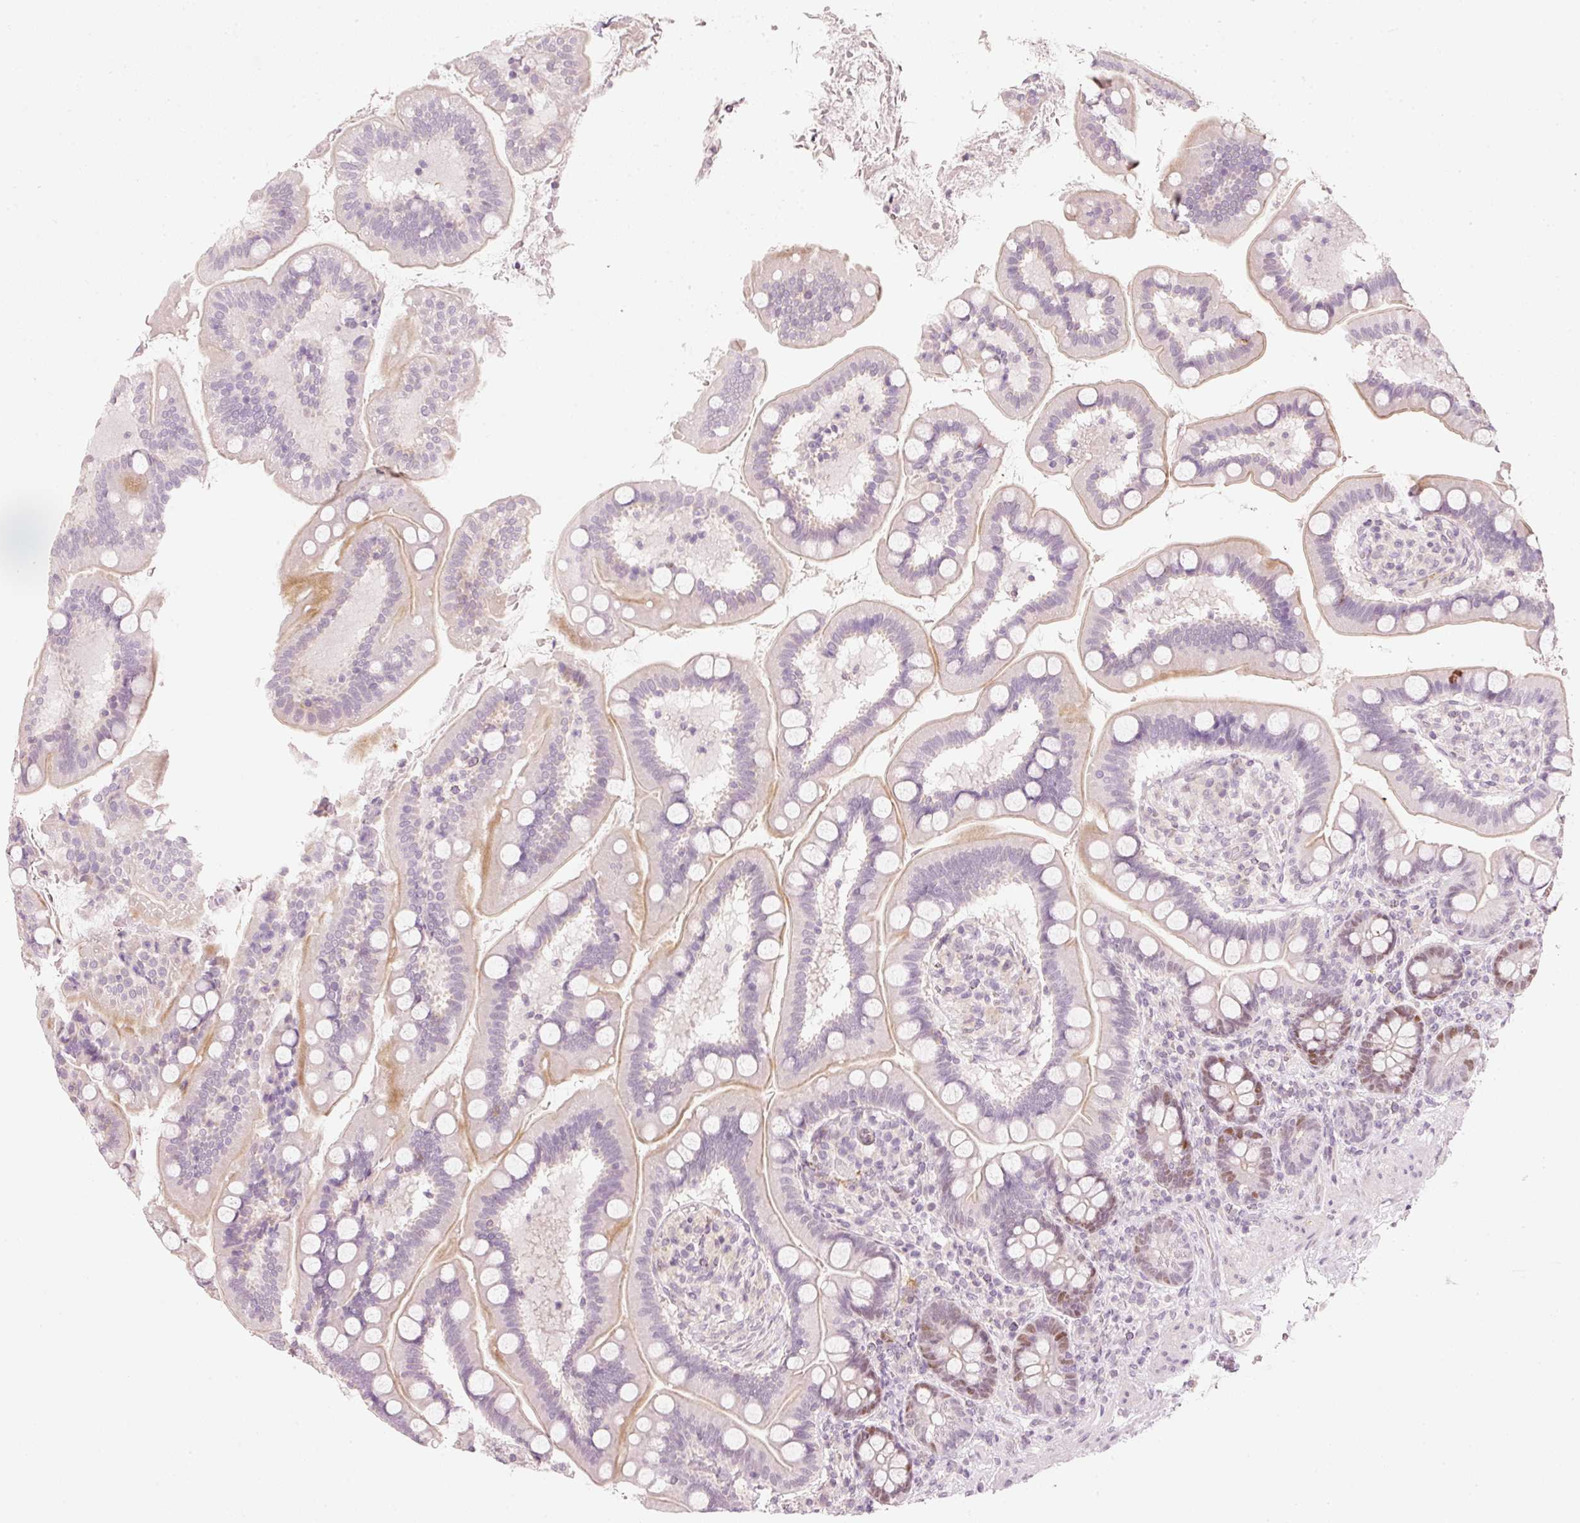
{"staining": {"intensity": "moderate", "quantity": "<25%", "location": "nuclear"}, "tissue": "small intestine", "cell_type": "Glandular cells", "image_type": "normal", "snomed": [{"axis": "morphology", "description": "Normal tissue, NOS"}, {"axis": "topography", "description": "Small intestine"}], "caption": "This is a photomicrograph of IHC staining of normal small intestine, which shows moderate staining in the nuclear of glandular cells.", "gene": "TREX2", "patient": {"sex": "female", "age": 64}}